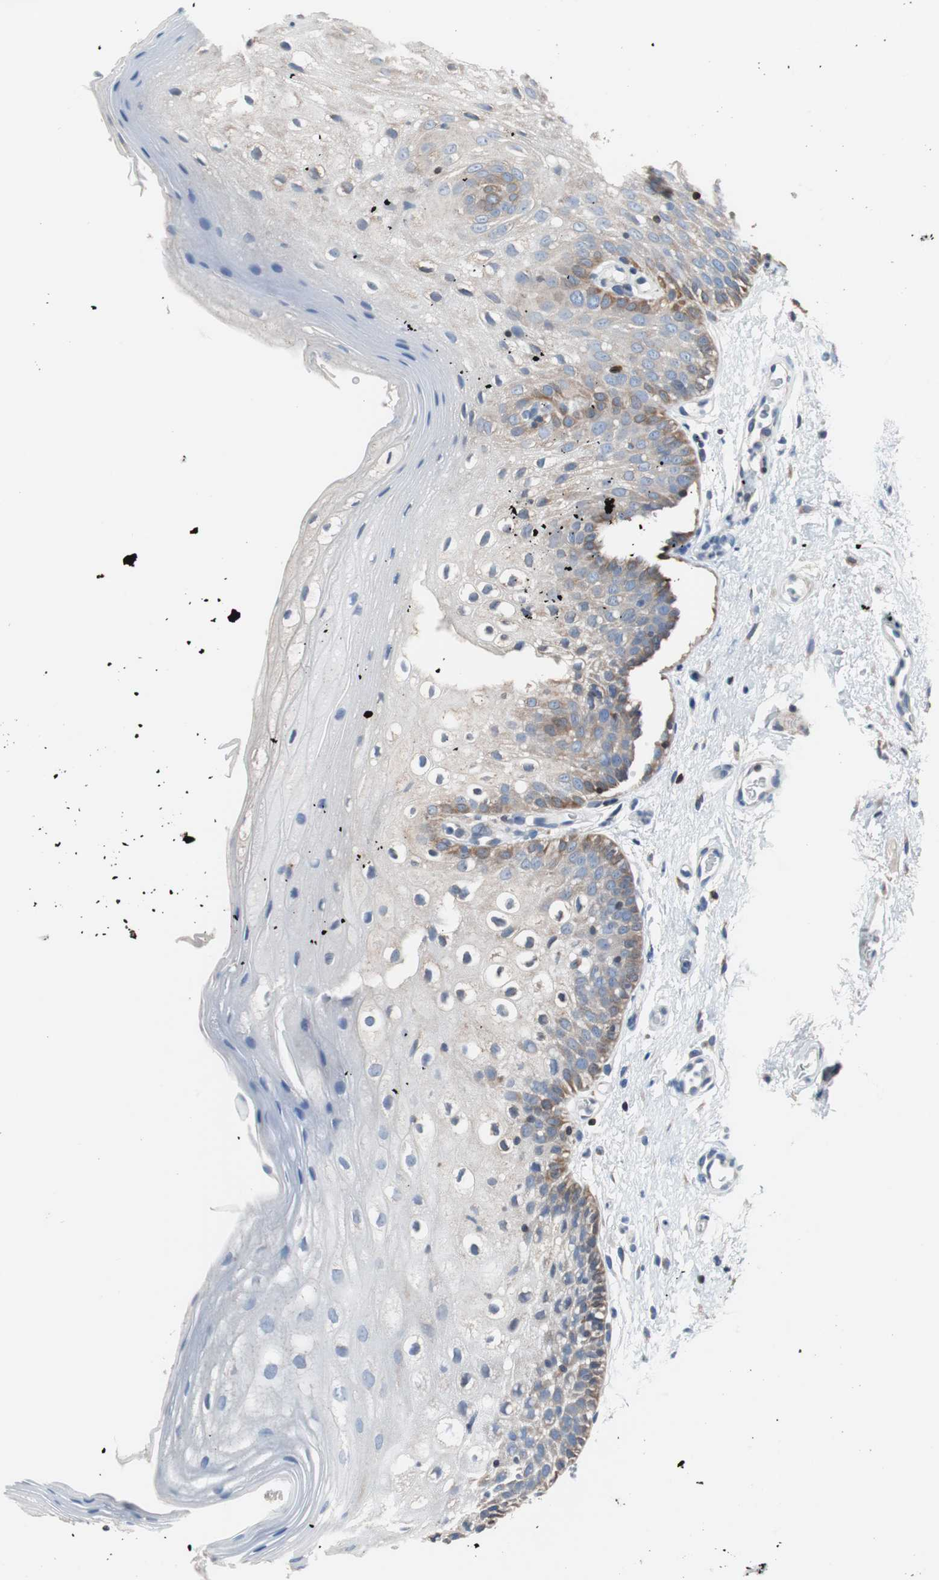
{"staining": {"intensity": "moderate", "quantity": "<25%", "location": "cytoplasmic/membranous"}, "tissue": "oral mucosa", "cell_type": "Squamous epithelial cells", "image_type": "normal", "snomed": [{"axis": "morphology", "description": "Normal tissue, NOS"}, {"axis": "morphology", "description": "Squamous cell carcinoma, NOS"}, {"axis": "topography", "description": "Skeletal muscle"}, {"axis": "topography", "description": "Oral tissue"}], "caption": "Approximately <25% of squamous epithelial cells in unremarkable oral mucosa exhibit moderate cytoplasmic/membranous protein expression as visualized by brown immunohistochemical staining.", "gene": "PBXIP1", "patient": {"sex": "male", "age": 71}}